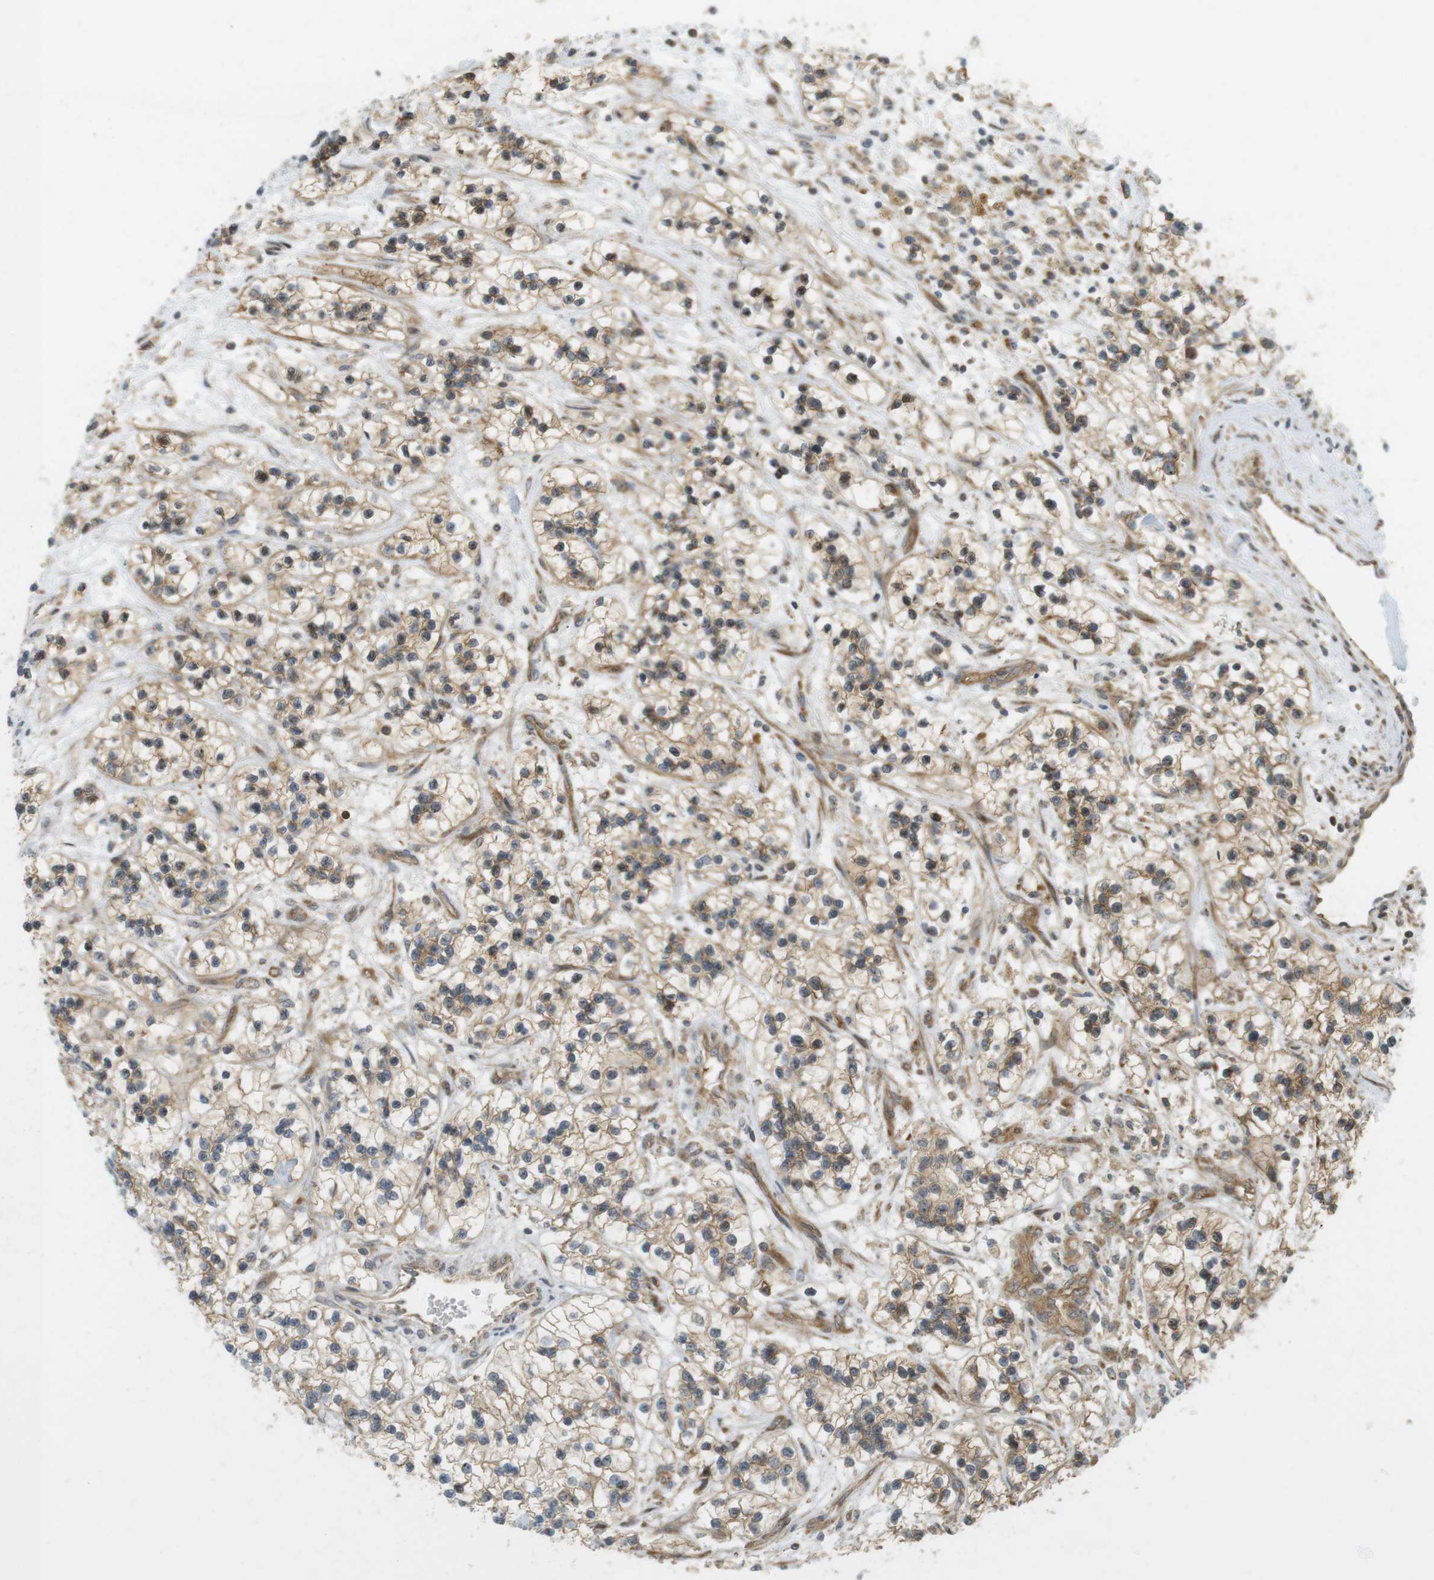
{"staining": {"intensity": "moderate", "quantity": "25%-75%", "location": "cytoplasmic/membranous,nuclear"}, "tissue": "renal cancer", "cell_type": "Tumor cells", "image_type": "cancer", "snomed": [{"axis": "morphology", "description": "Adenocarcinoma, NOS"}, {"axis": "topography", "description": "Kidney"}], "caption": "A medium amount of moderate cytoplasmic/membranous and nuclear expression is appreciated in about 25%-75% of tumor cells in renal adenocarcinoma tissue. The protein of interest is stained brown, and the nuclei are stained in blue (DAB (3,3'-diaminobenzidine) IHC with brightfield microscopy, high magnification).", "gene": "PA2G4", "patient": {"sex": "female", "age": 57}}